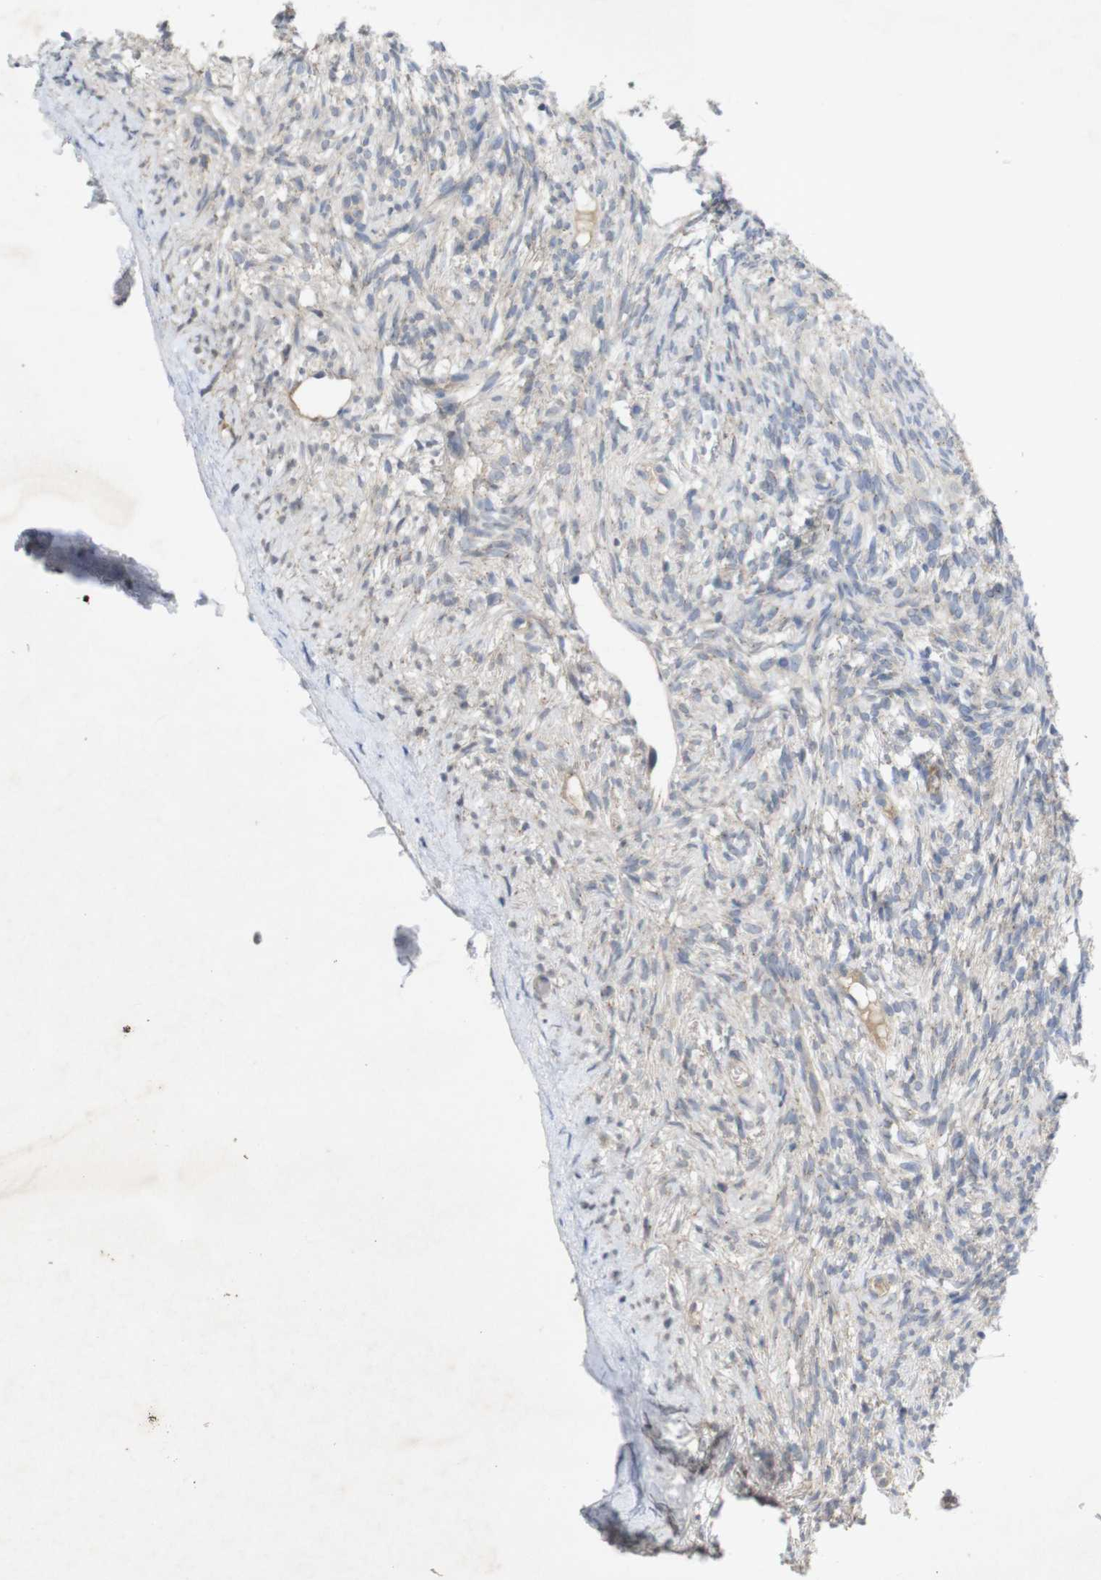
{"staining": {"intensity": "negative", "quantity": "none", "location": "none"}, "tissue": "ovary", "cell_type": "Ovarian stroma cells", "image_type": "normal", "snomed": [{"axis": "morphology", "description": "Normal tissue, NOS"}, {"axis": "topography", "description": "Ovary"}], "caption": "The immunohistochemistry image has no significant expression in ovarian stroma cells of ovary. The staining is performed using DAB (3,3'-diaminobenzidine) brown chromogen with nuclei counter-stained in using hematoxylin.", "gene": "BCAR3", "patient": {"sex": "female", "age": 33}}